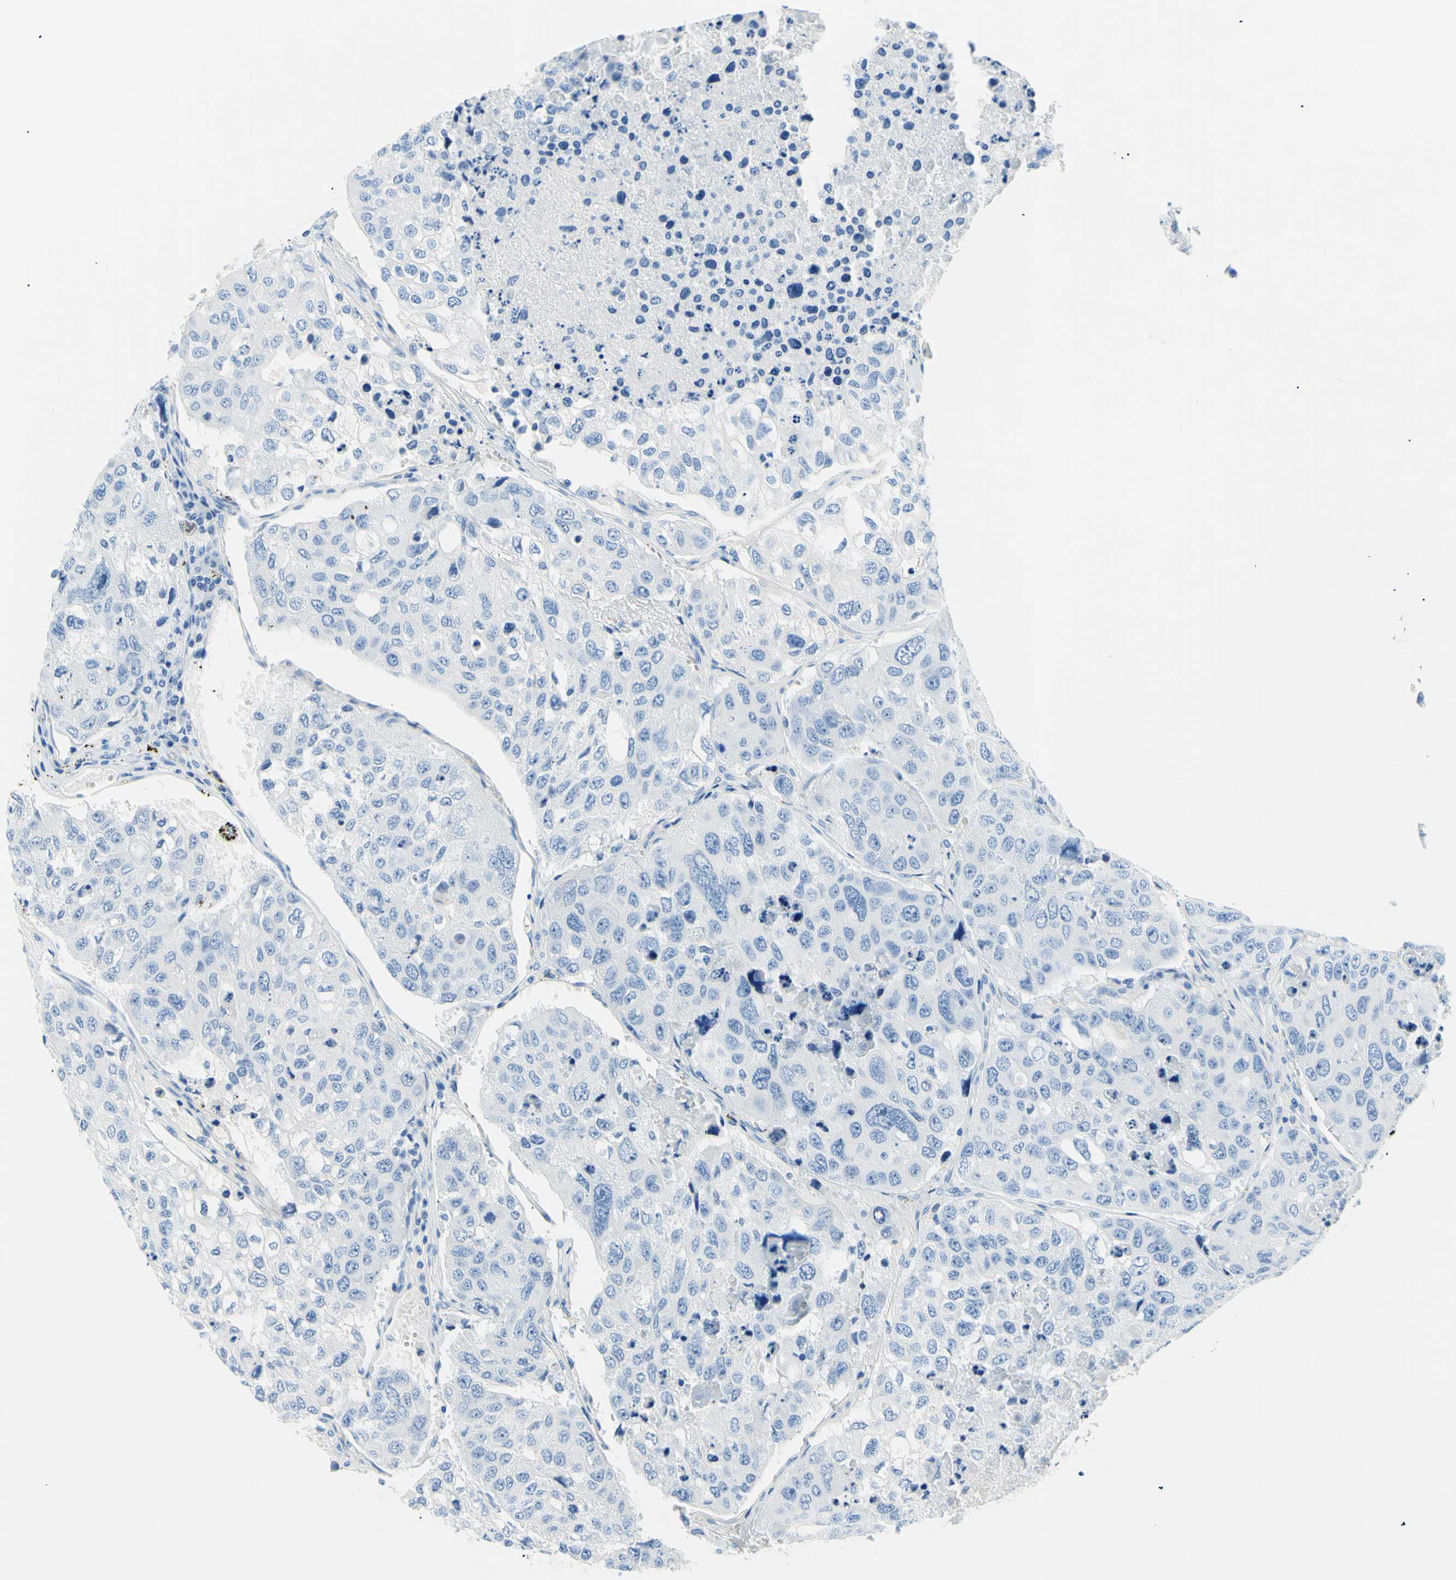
{"staining": {"intensity": "negative", "quantity": "none", "location": "none"}, "tissue": "urothelial cancer", "cell_type": "Tumor cells", "image_type": "cancer", "snomed": [{"axis": "morphology", "description": "Urothelial carcinoma, High grade"}, {"axis": "topography", "description": "Lymph node"}, {"axis": "topography", "description": "Urinary bladder"}], "caption": "High-grade urothelial carcinoma stained for a protein using immunohistochemistry exhibits no staining tumor cells.", "gene": "MYH2", "patient": {"sex": "male", "age": 51}}